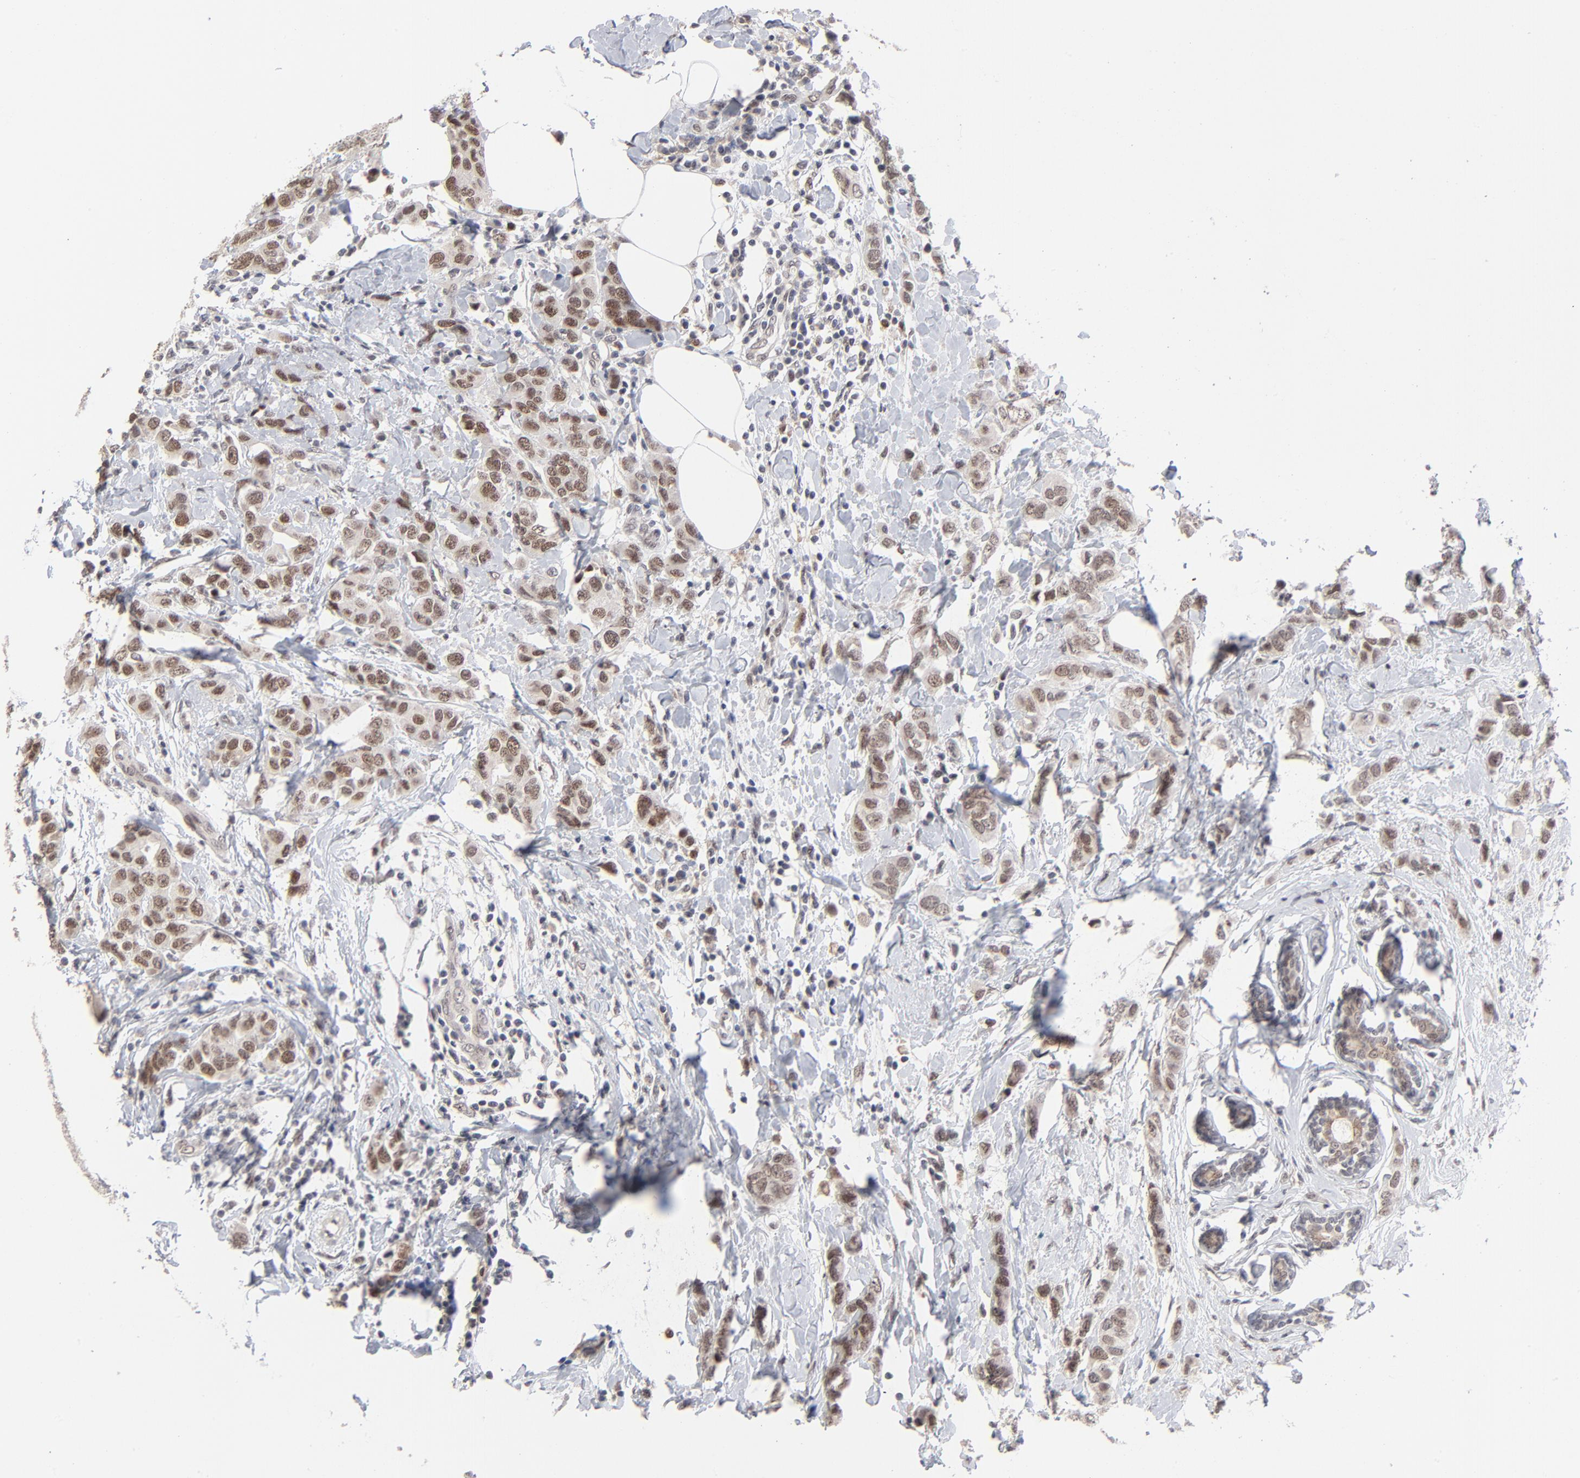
{"staining": {"intensity": "weak", "quantity": ">75%", "location": "nuclear"}, "tissue": "breast cancer", "cell_type": "Tumor cells", "image_type": "cancer", "snomed": [{"axis": "morphology", "description": "Normal tissue, NOS"}, {"axis": "morphology", "description": "Duct carcinoma"}, {"axis": "topography", "description": "Breast"}], "caption": "Immunohistochemical staining of human breast cancer exhibits low levels of weak nuclear expression in about >75% of tumor cells. The staining was performed using DAB, with brown indicating positive protein expression. Nuclei are stained blue with hematoxylin.", "gene": "MBIP", "patient": {"sex": "female", "age": 50}}